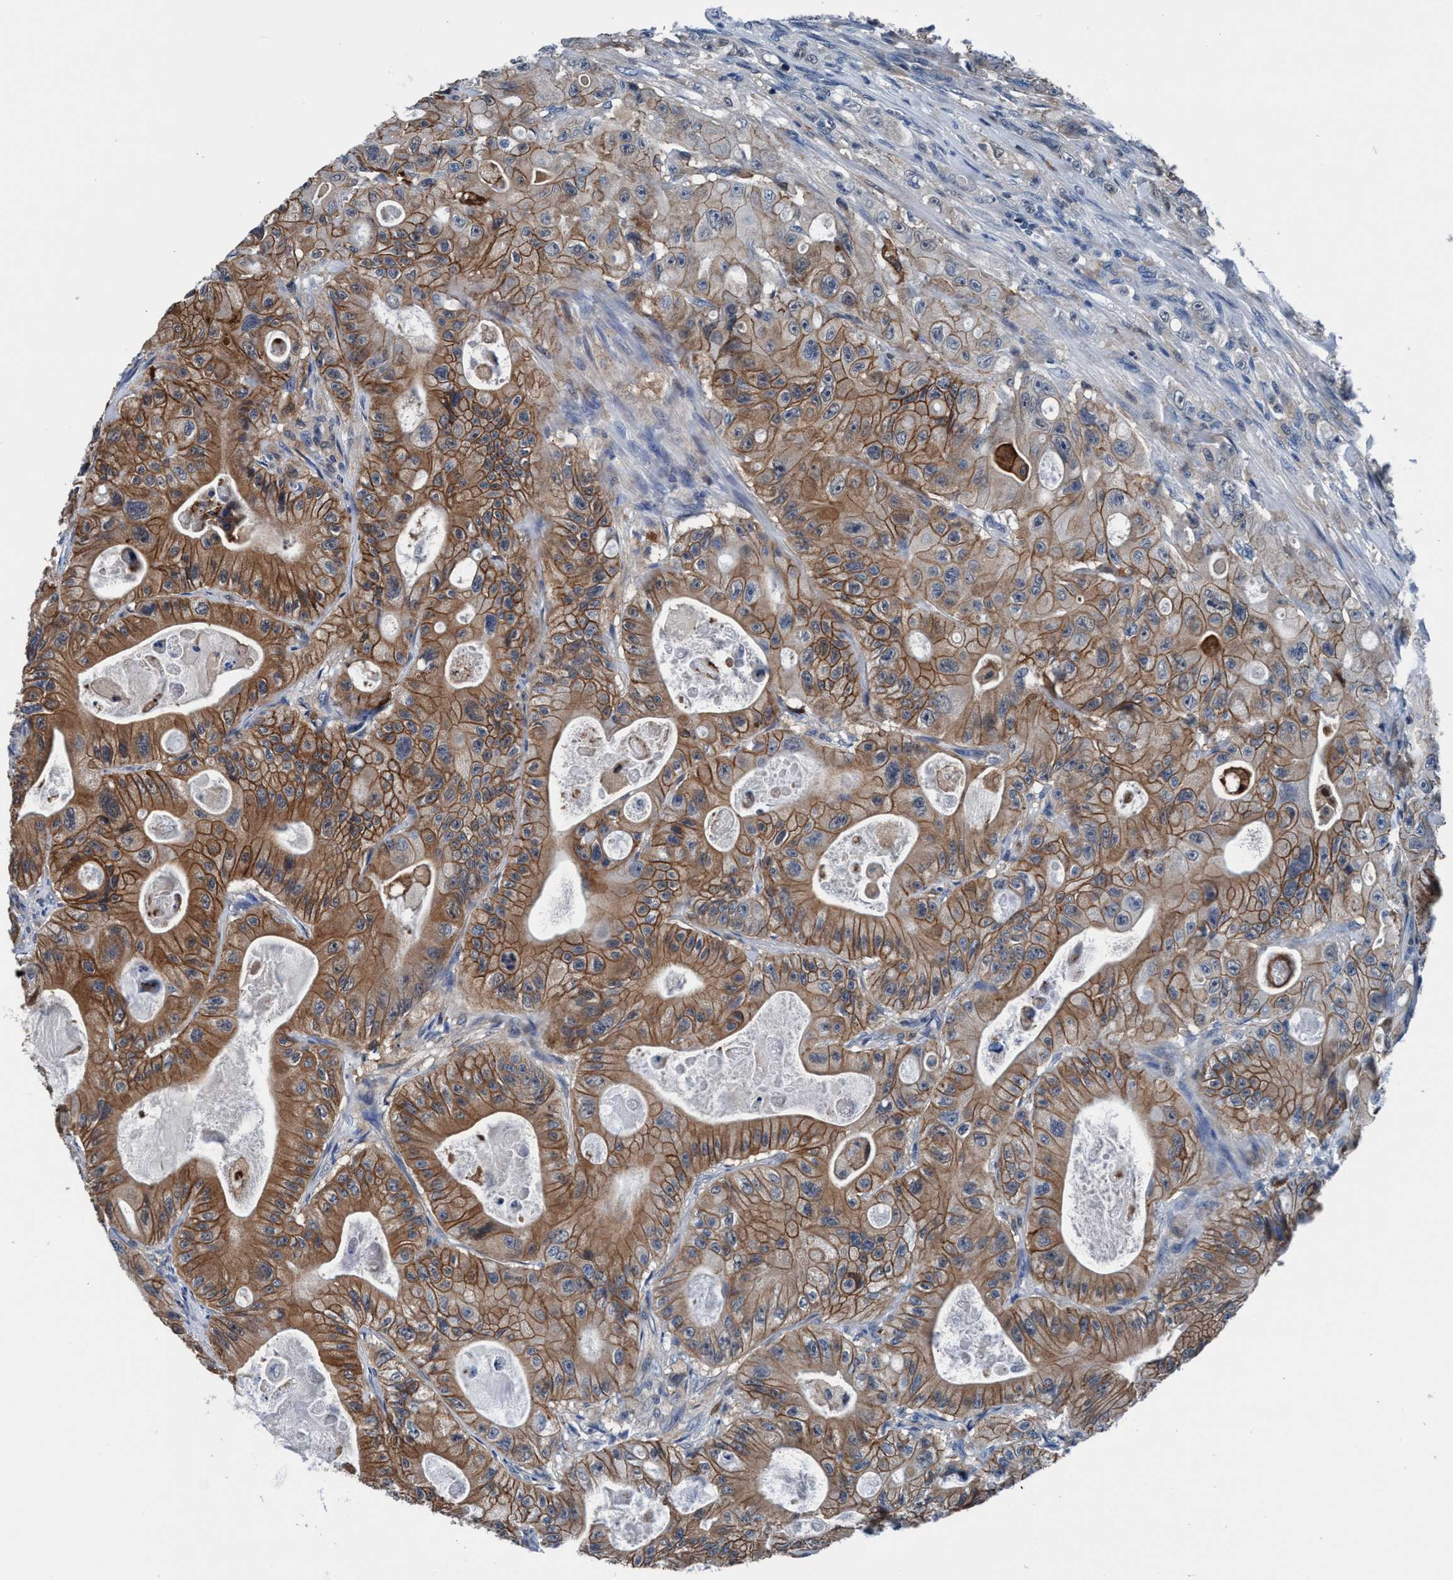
{"staining": {"intensity": "moderate", "quantity": ">75%", "location": "cytoplasmic/membranous"}, "tissue": "colorectal cancer", "cell_type": "Tumor cells", "image_type": "cancer", "snomed": [{"axis": "morphology", "description": "Adenocarcinoma, NOS"}, {"axis": "topography", "description": "Colon"}], "caption": "An immunohistochemistry (IHC) image of neoplastic tissue is shown. Protein staining in brown labels moderate cytoplasmic/membranous positivity in colorectal adenocarcinoma within tumor cells. (DAB (3,3'-diaminobenzidine) IHC, brown staining for protein, blue staining for nuclei).", "gene": "TMEM94", "patient": {"sex": "female", "age": 46}}